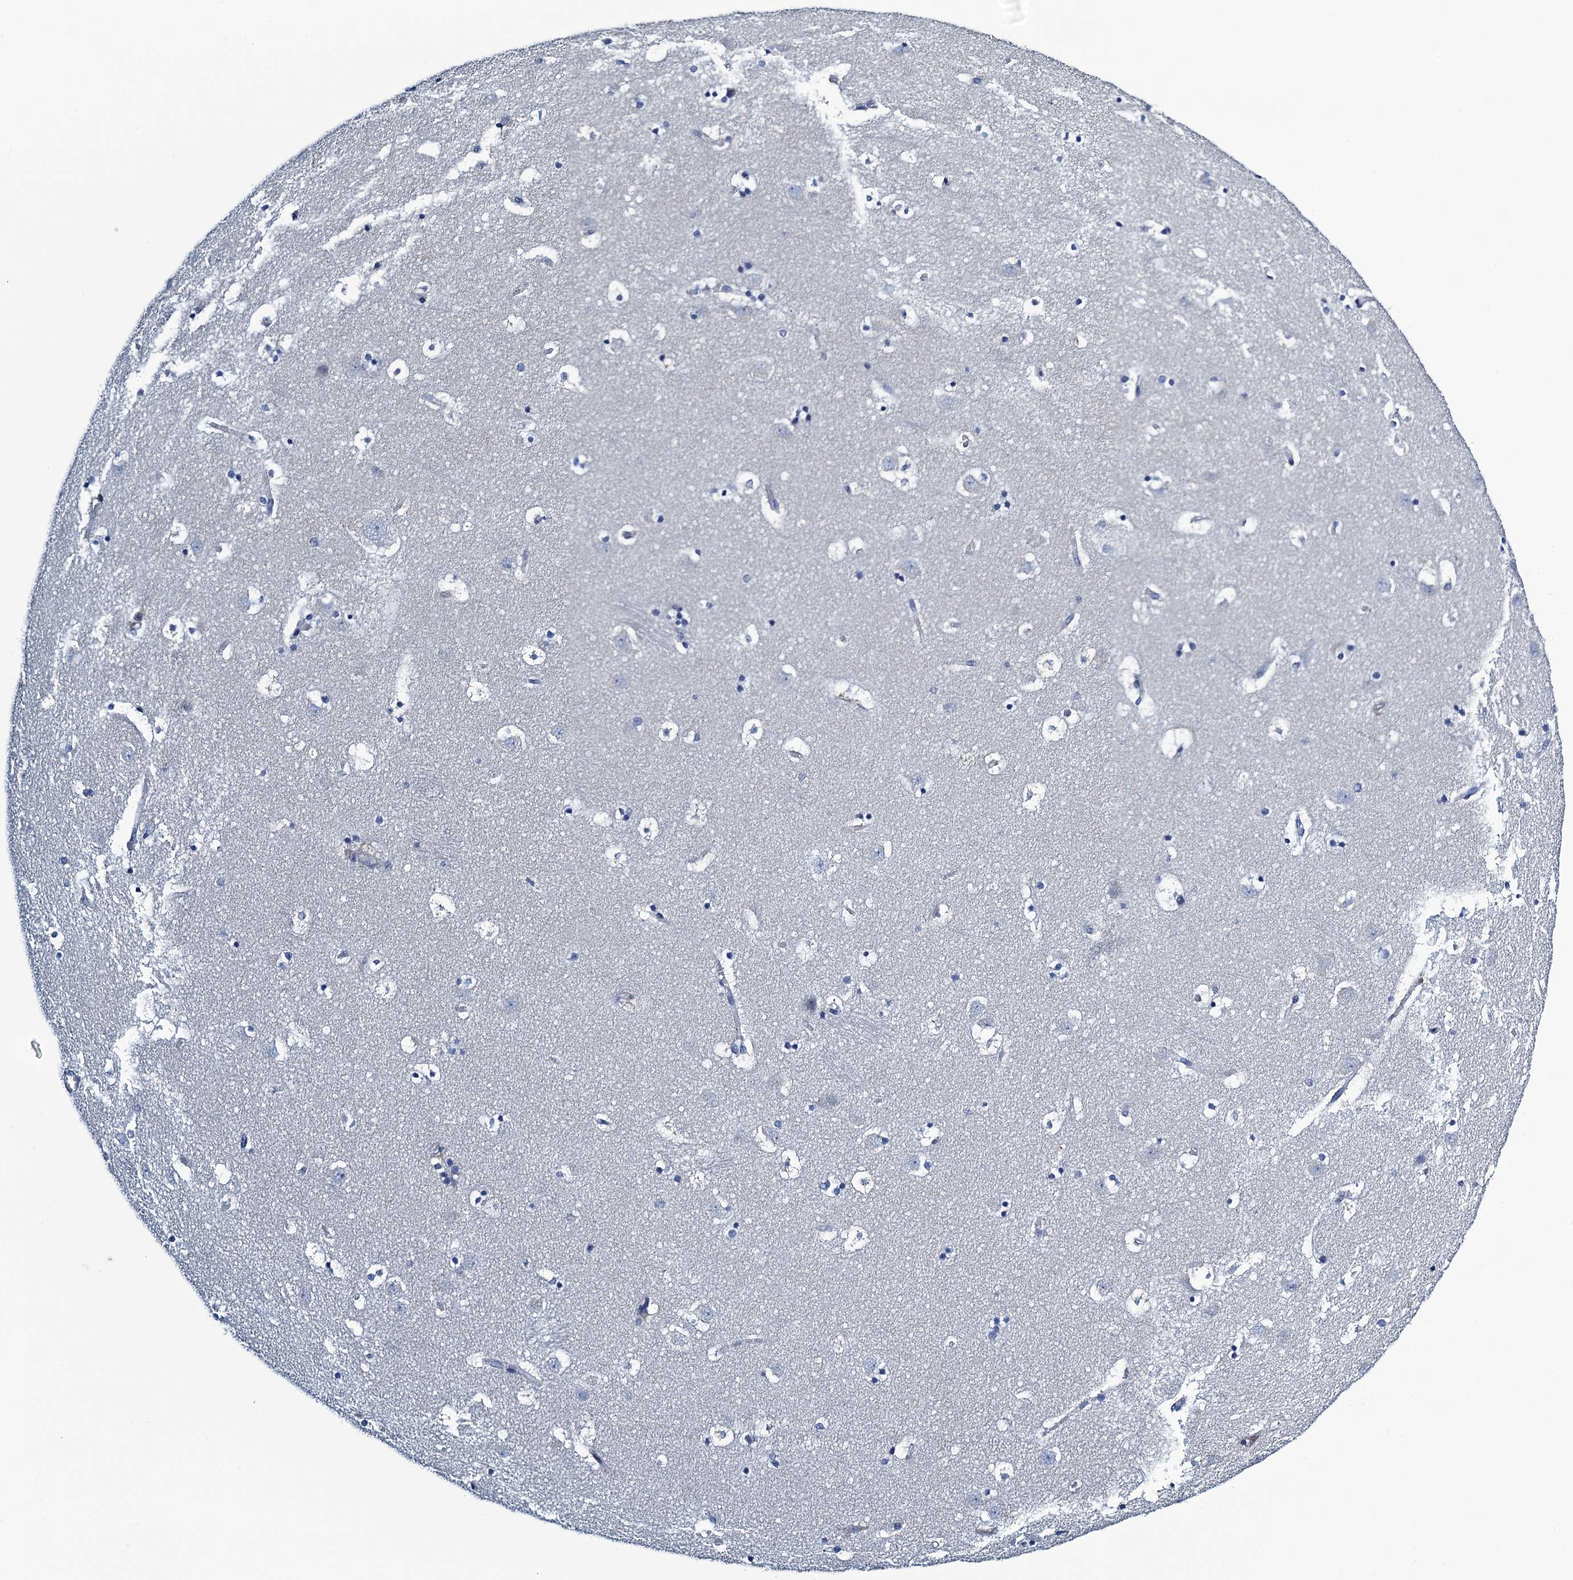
{"staining": {"intensity": "negative", "quantity": "none", "location": "none"}, "tissue": "caudate", "cell_type": "Glial cells", "image_type": "normal", "snomed": [{"axis": "morphology", "description": "Normal tissue, NOS"}, {"axis": "topography", "description": "Lateral ventricle wall"}], "caption": "The histopathology image demonstrates no staining of glial cells in benign caudate.", "gene": "C10orf88", "patient": {"sex": "male", "age": 45}}